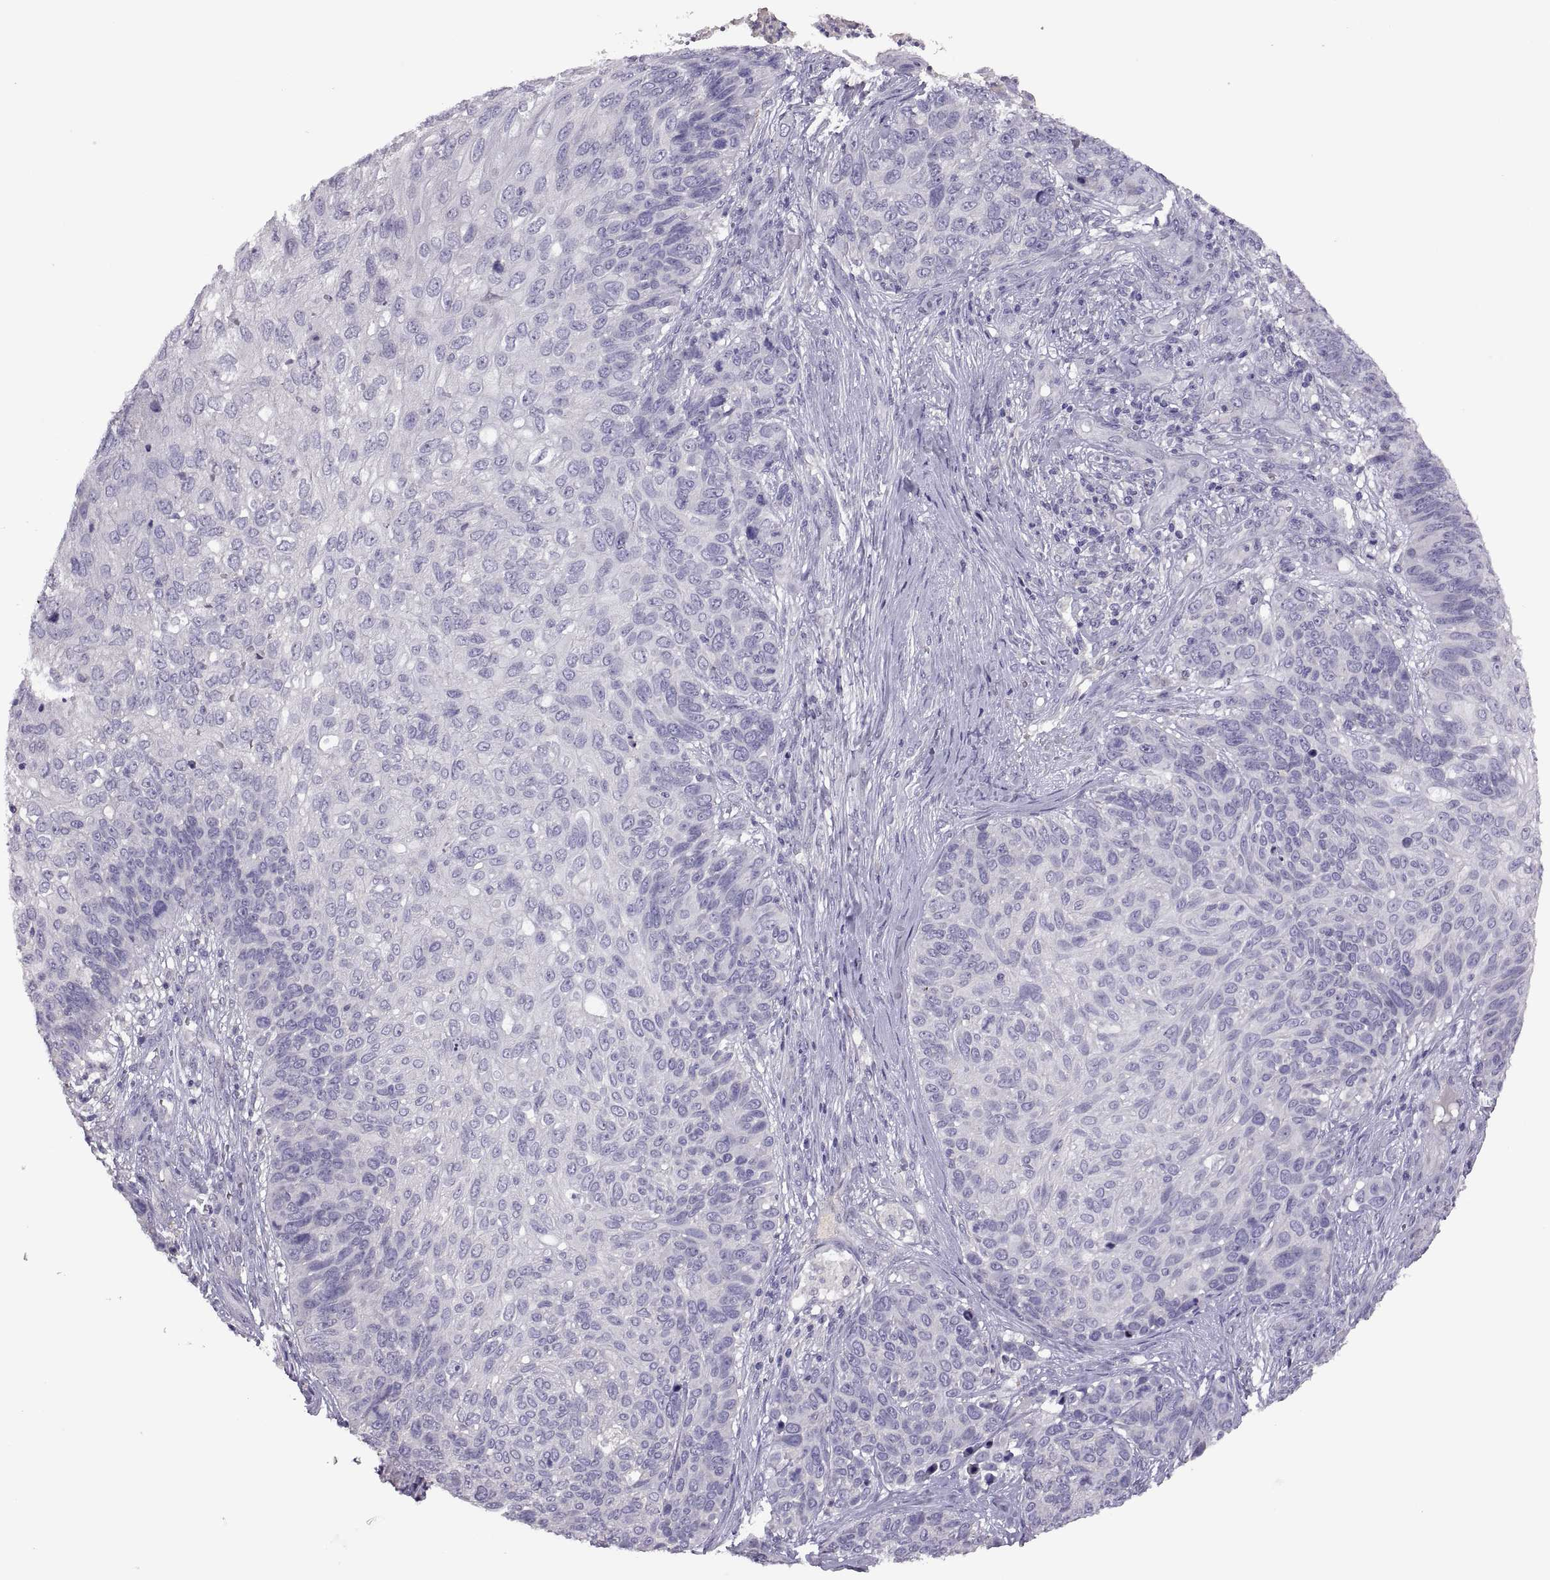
{"staining": {"intensity": "negative", "quantity": "none", "location": "none"}, "tissue": "skin cancer", "cell_type": "Tumor cells", "image_type": "cancer", "snomed": [{"axis": "morphology", "description": "Squamous cell carcinoma, NOS"}, {"axis": "topography", "description": "Skin"}], "caption": "Immunohistochemistry micrograph of skin cancer (squamous cell carcinoma) stained for a protein (brown), which shows no staining in tumor cells.", "gene": "TBX19", "patient": {"sex": "male", "age": 92}}